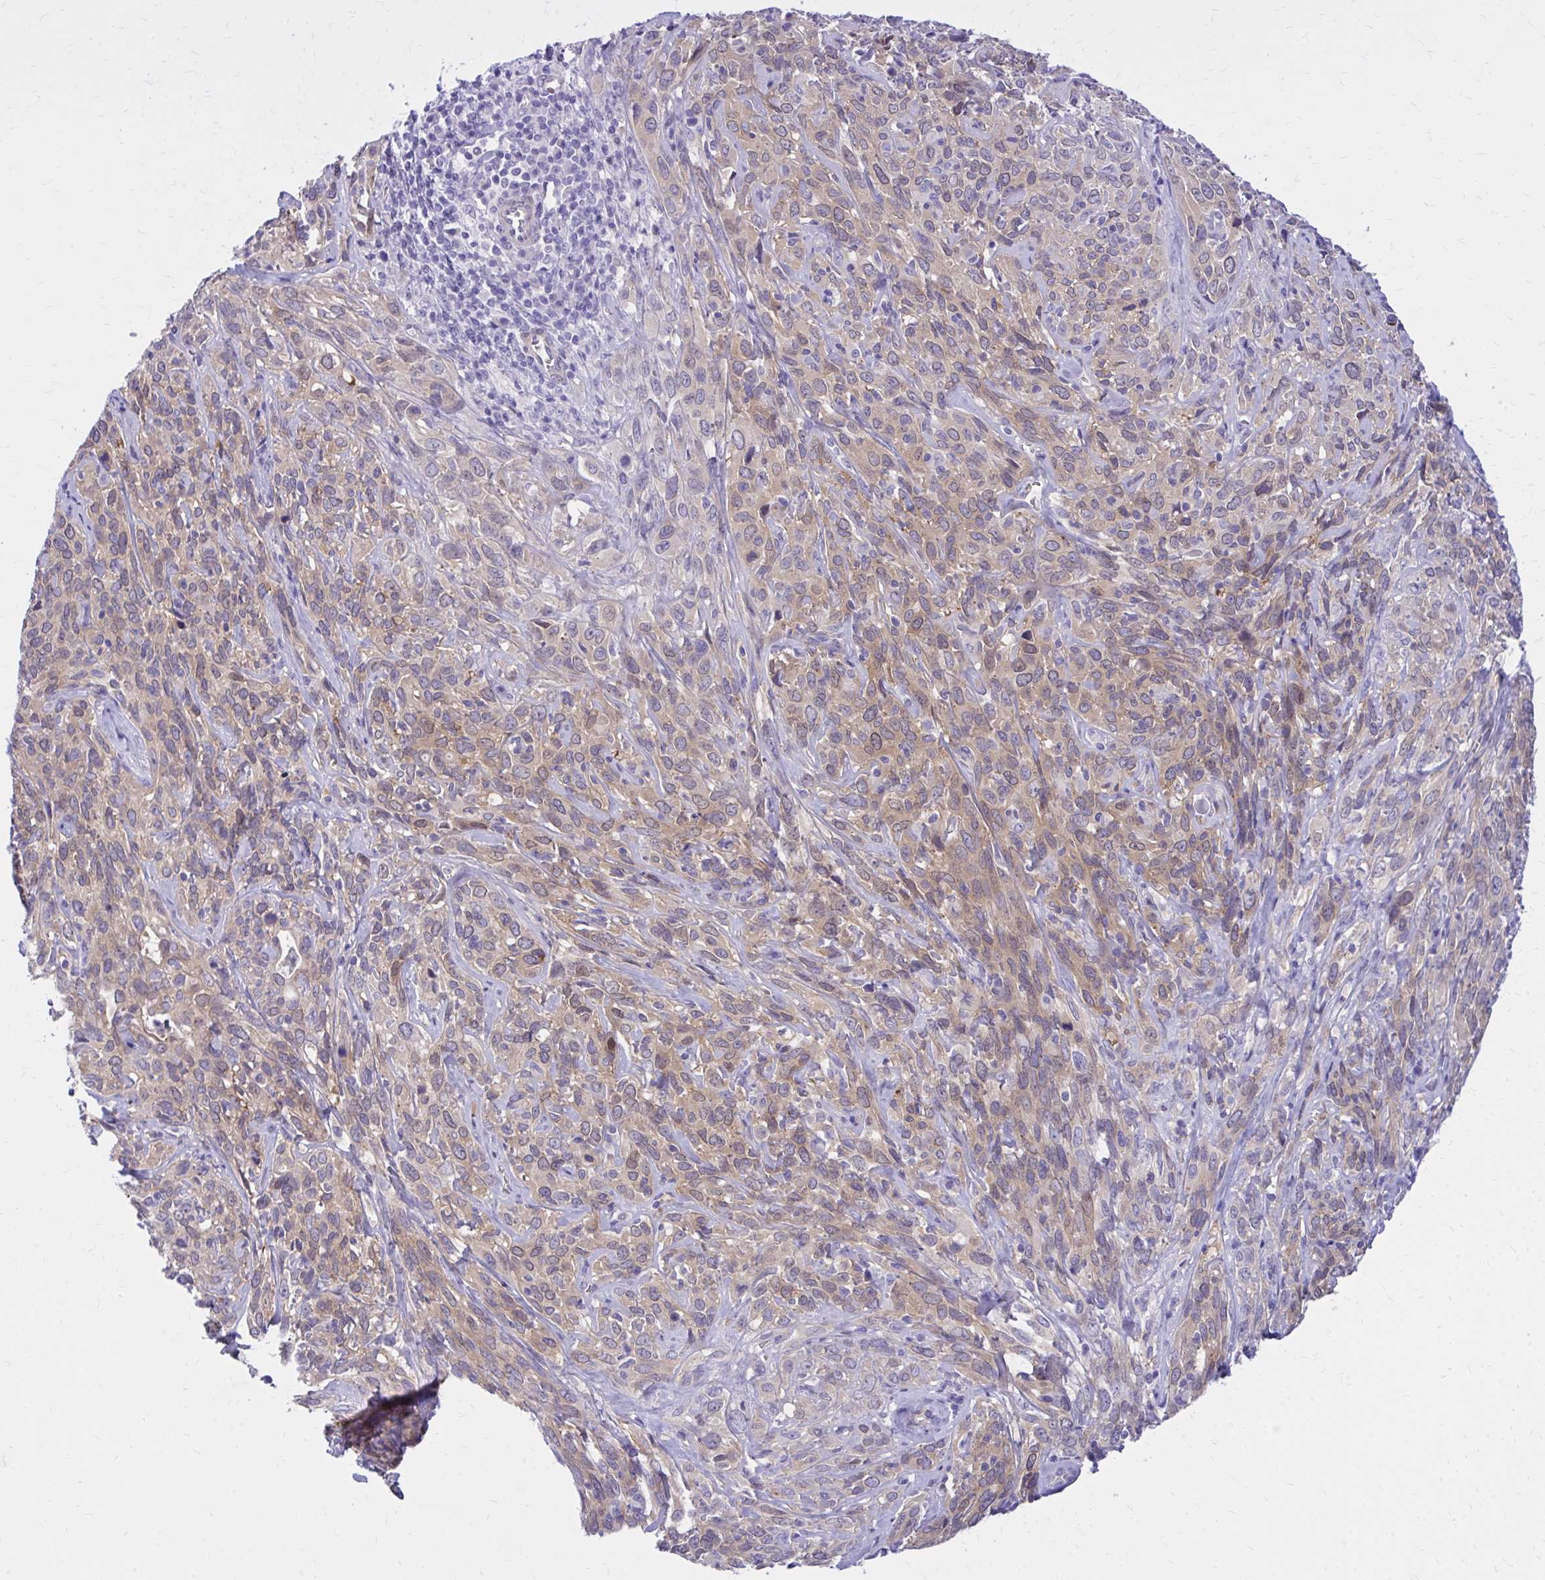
{"staining": {"intensity": "weak", "quantity": ">75%", "location": "cytoplasmic/membranous"}, "tissue": "cervical cancer", "cell_type": "Tumor cells", "image_type": "cancer", "snomed": [{"axis": "morphology", "description": "Normal tissue, NOS"}, {"axis": "morphology", "description": "Squamous cell carcinoma, NOS"}, {"axis": "topography", "description": "Cervix"}], "caption": "DAB immunohistochemical staining of human squamous cell carcinoma (cervical) shows weak cytoplasmic/membranous protein staining in approximately >75% of tumor cells.", "gene": "ADAMTSL1", "patient": {"sex": "female", "age": 51}}